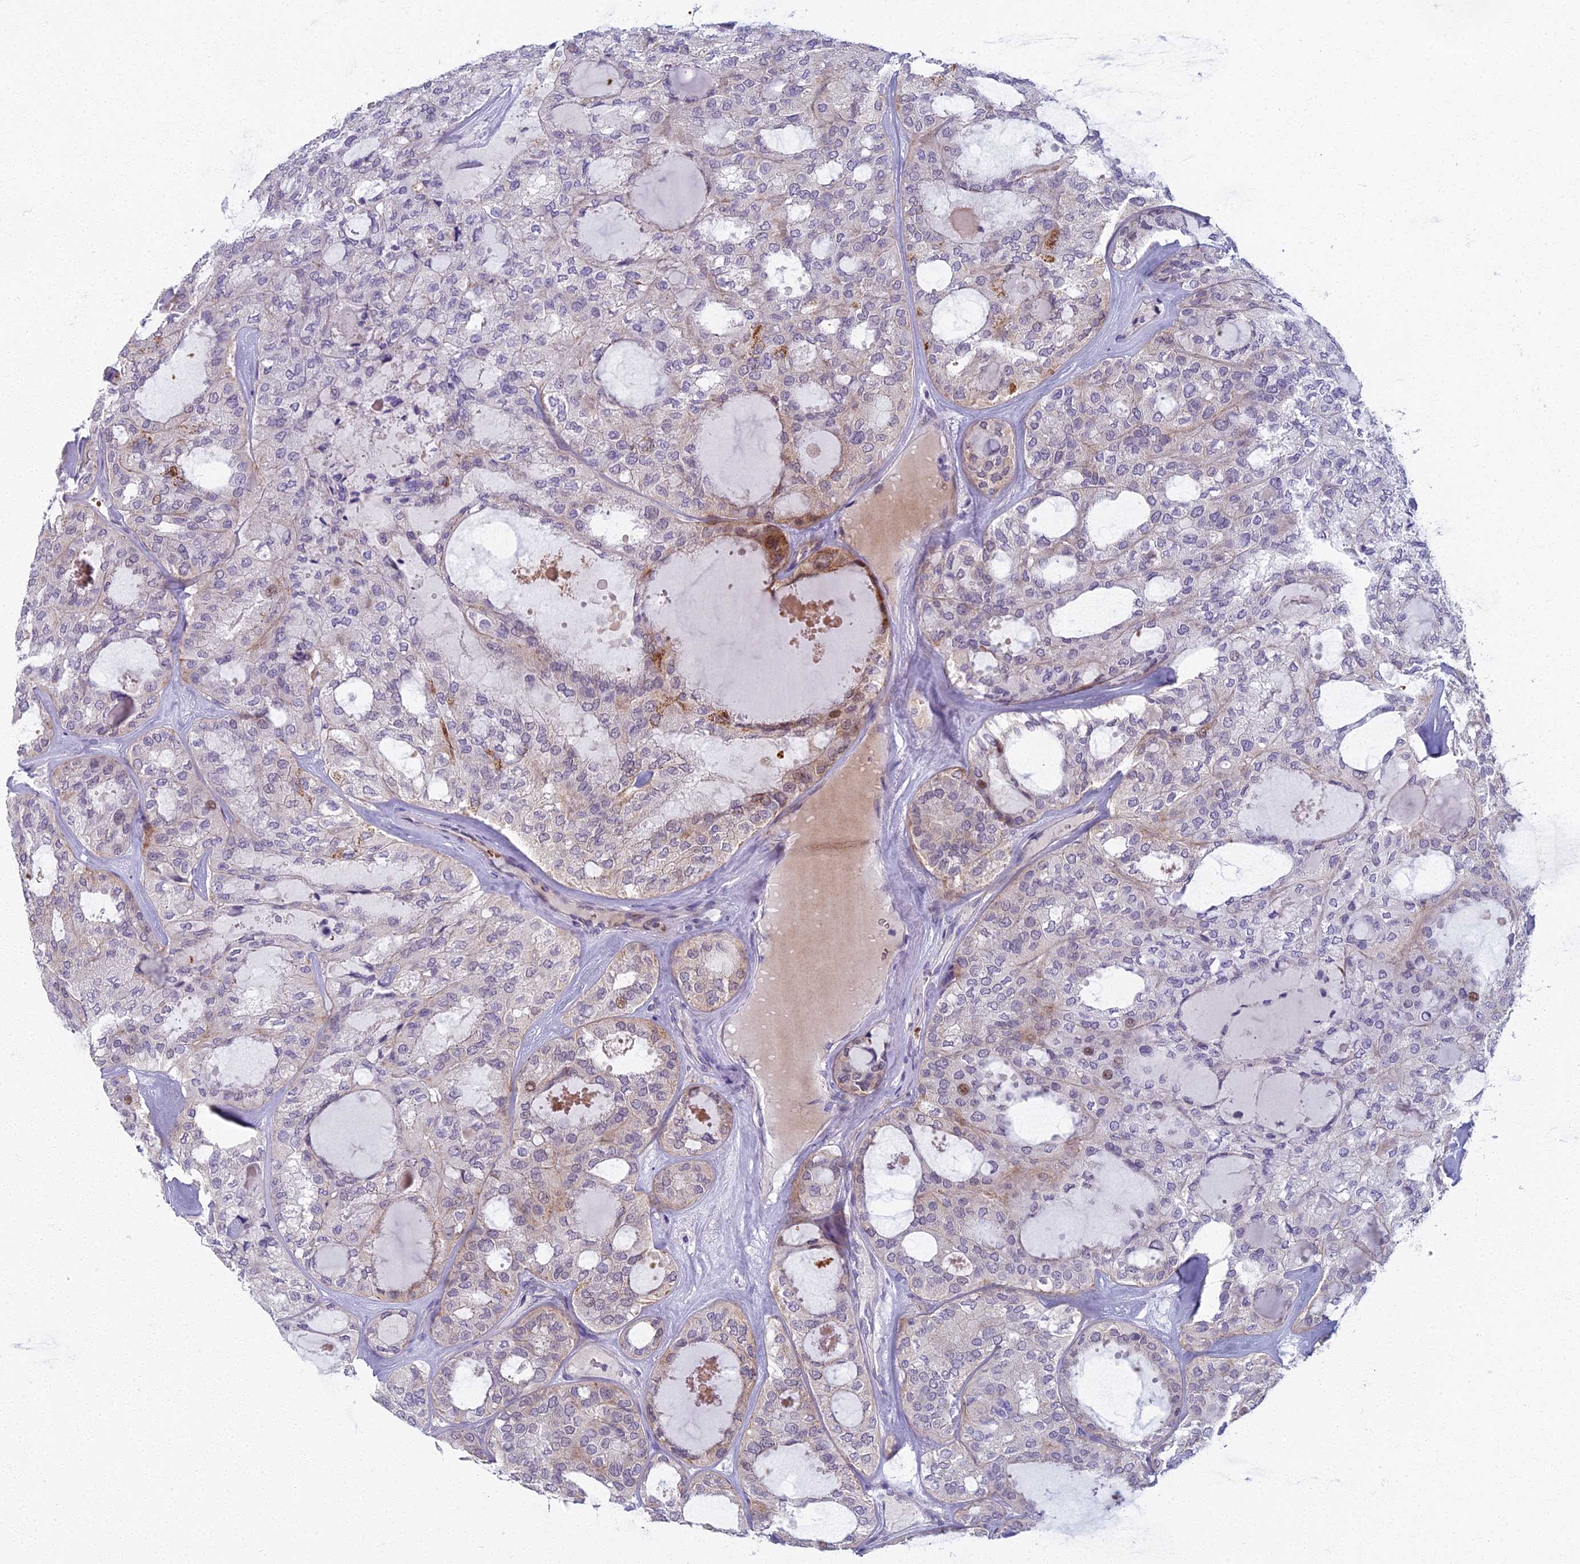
{"staining": {"intensity": "moderate", "quantity": "<25%", "location": "cytoplasmic/membranous"}, "tissue": "thyroid cancer", "cell_type": "Tumor cells", "image_type": "cancer", "snomed": [{"axis": "morphology", "description": "Follicular adenoma carcinoma, NOS"}, {"axis": "topography", "description": "Thyroid gland"}], "caption": "A brown stain shows moderate cytoplasmic/membranous staining of a protein in follicular adenoma carcinoma (thyroid) tumor cells.", "gene": "ARL15", "patient": {"sex": "male", "age": 75}}